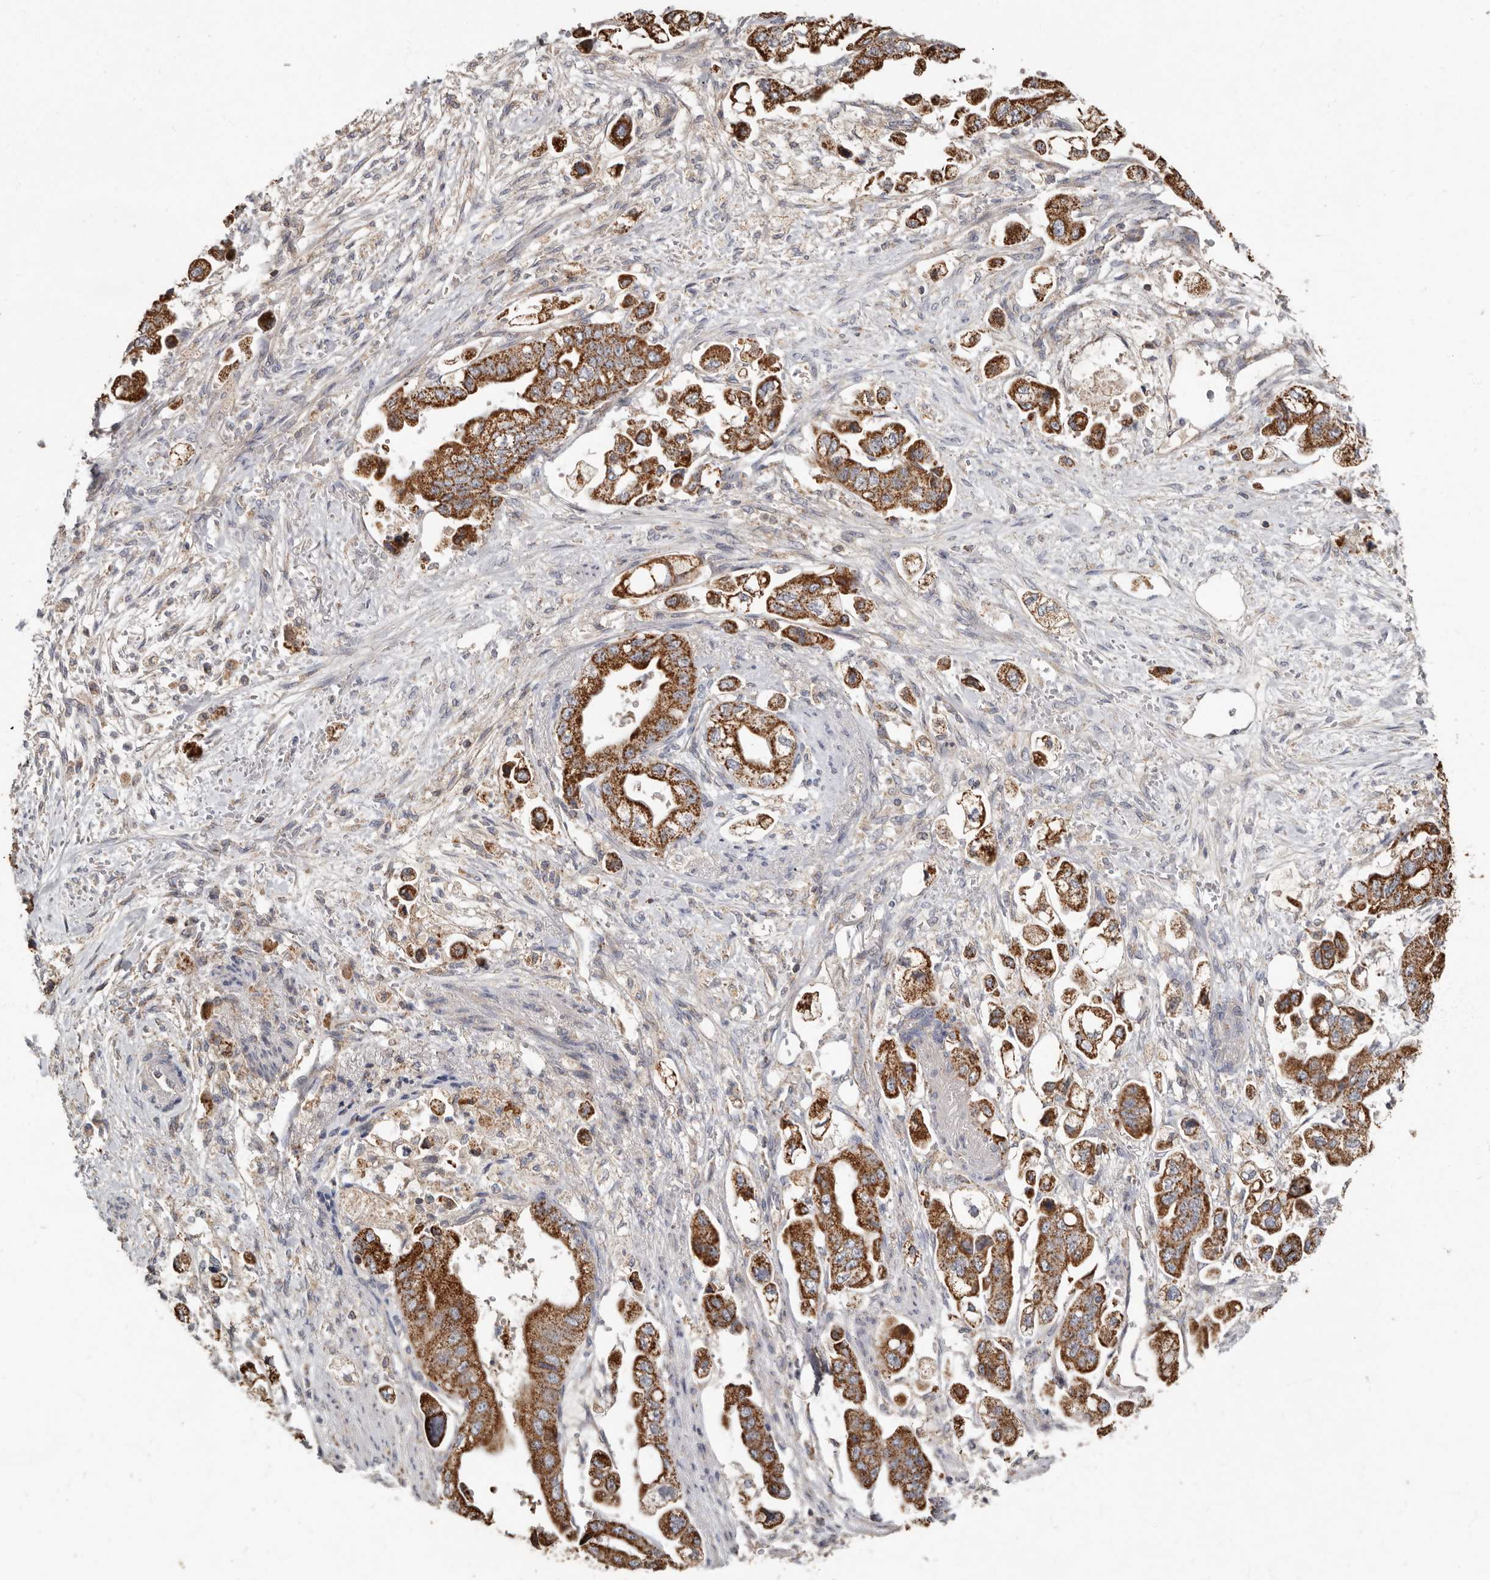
{"staining": {"intensity": "strong", "quantity": ">75%", "location": "cytoplasmic/membranous"}, "tissue": "stomach cancer", "cell_type": "Tumor cells", "image_type": "cancer", "snomed": [{"axis": "morphology", "description": "Adenocarcinoma, NOS"}, {"axis": "topography", "description": "Stomach"}], "caption": "Immunohistochemistry (IHC) histopathology image of neoplastic tissue: human stomach cancer stained using IHC displays high levels of strong protein expression localized specifically in the cytoplasmic/membranous of tumor cells, appearing as a cytoplasmic/membranous brown color.", "gene": "KIF26B", "patient": {"sex": "male", "age": 62}}